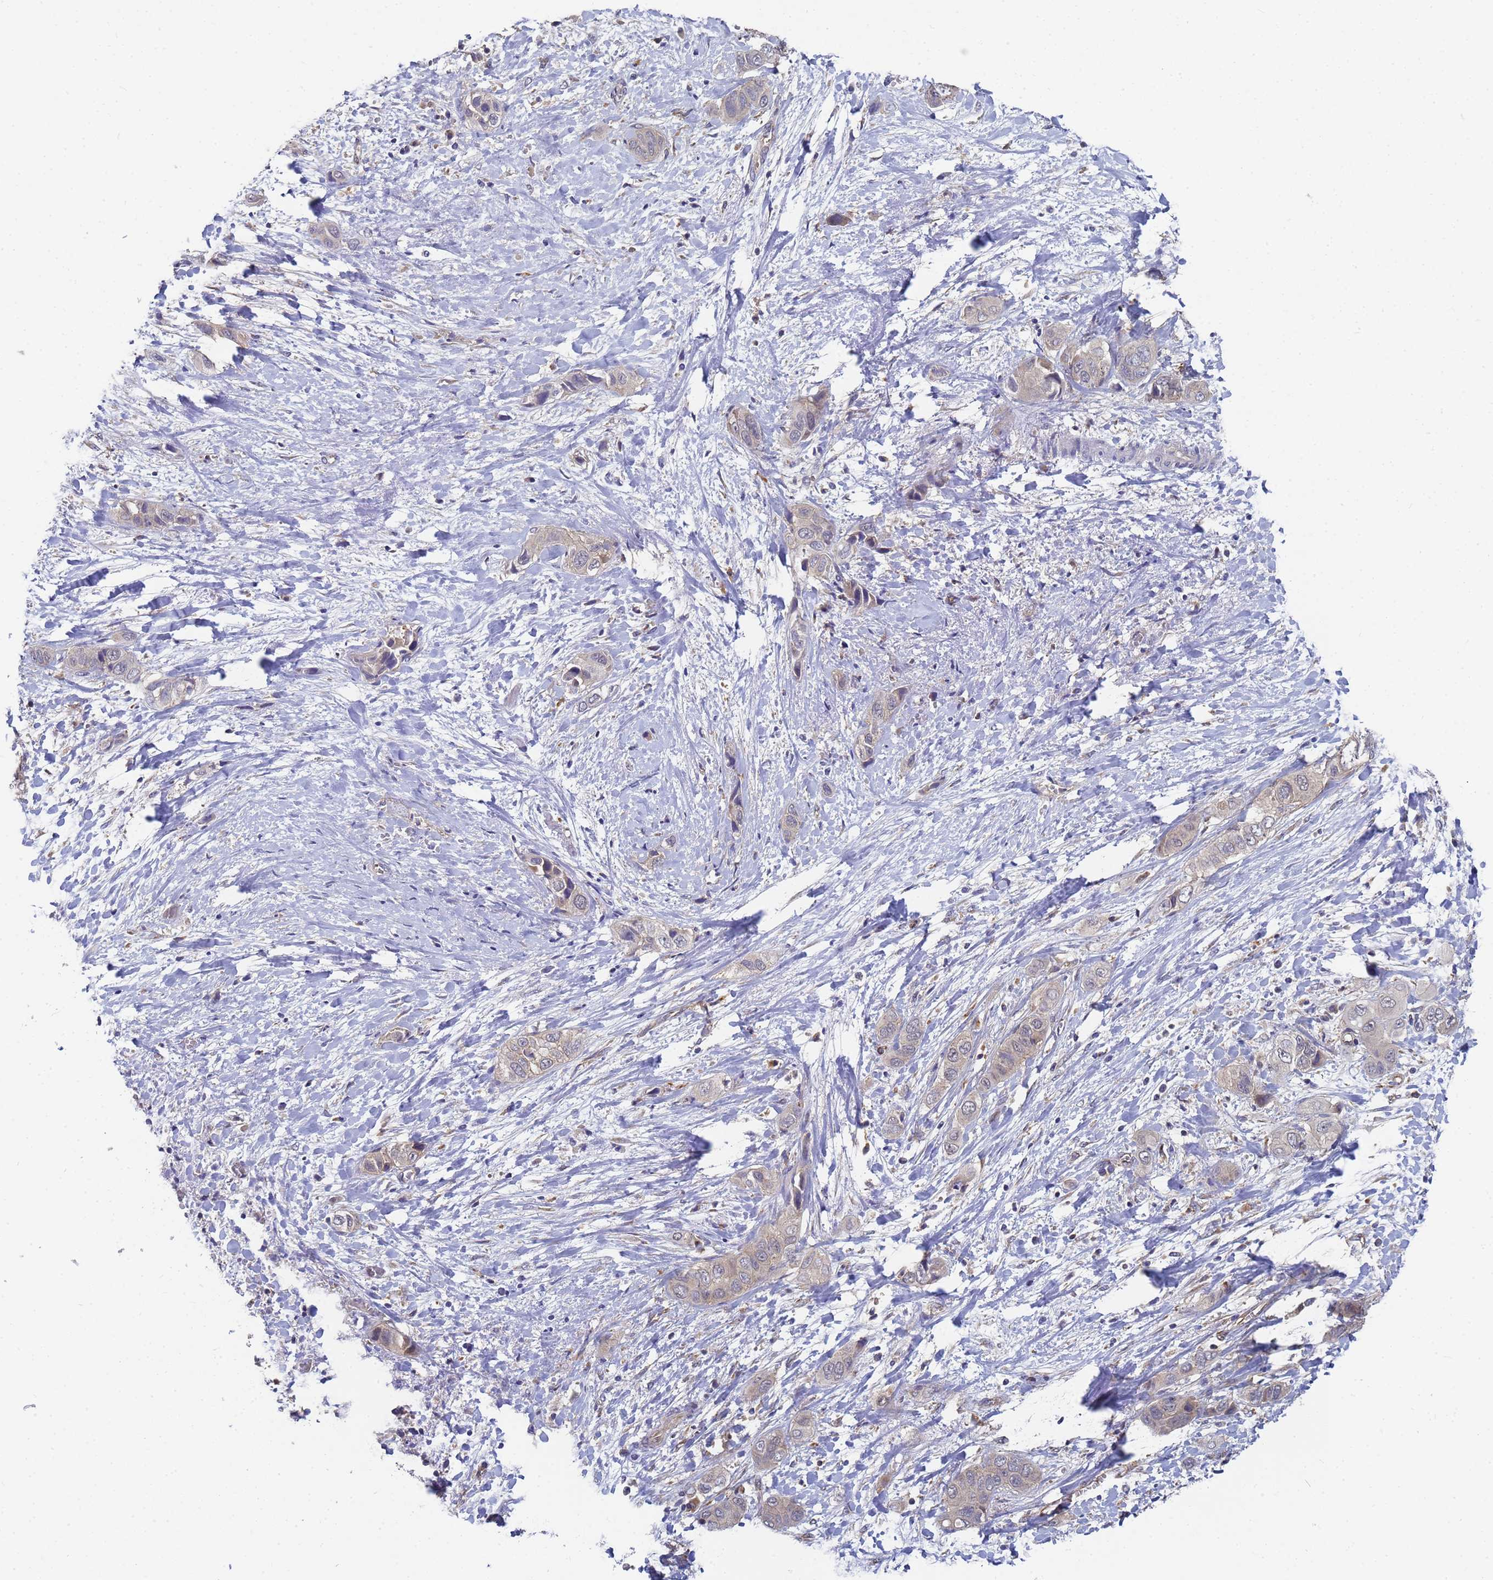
{"staining": {"intensity": "weak", "quantity": "<25%", "location": "cytoplasmic/membranous"}, "tissue": "liver cancer", "cell_type": "Tumor cells", "image_type": "cancer", "snomed": [{"axis": "morphology", "description": "Cholangiocarcinoma"}, {"axis": "topography", "description": "Liver"}], "caption": "Liver cancer was stained to show a protein in brown. There is no significant positivity in tumor cells.", "gene": "ALS2CL", "patient": {"sex": "female", "age": 52}}